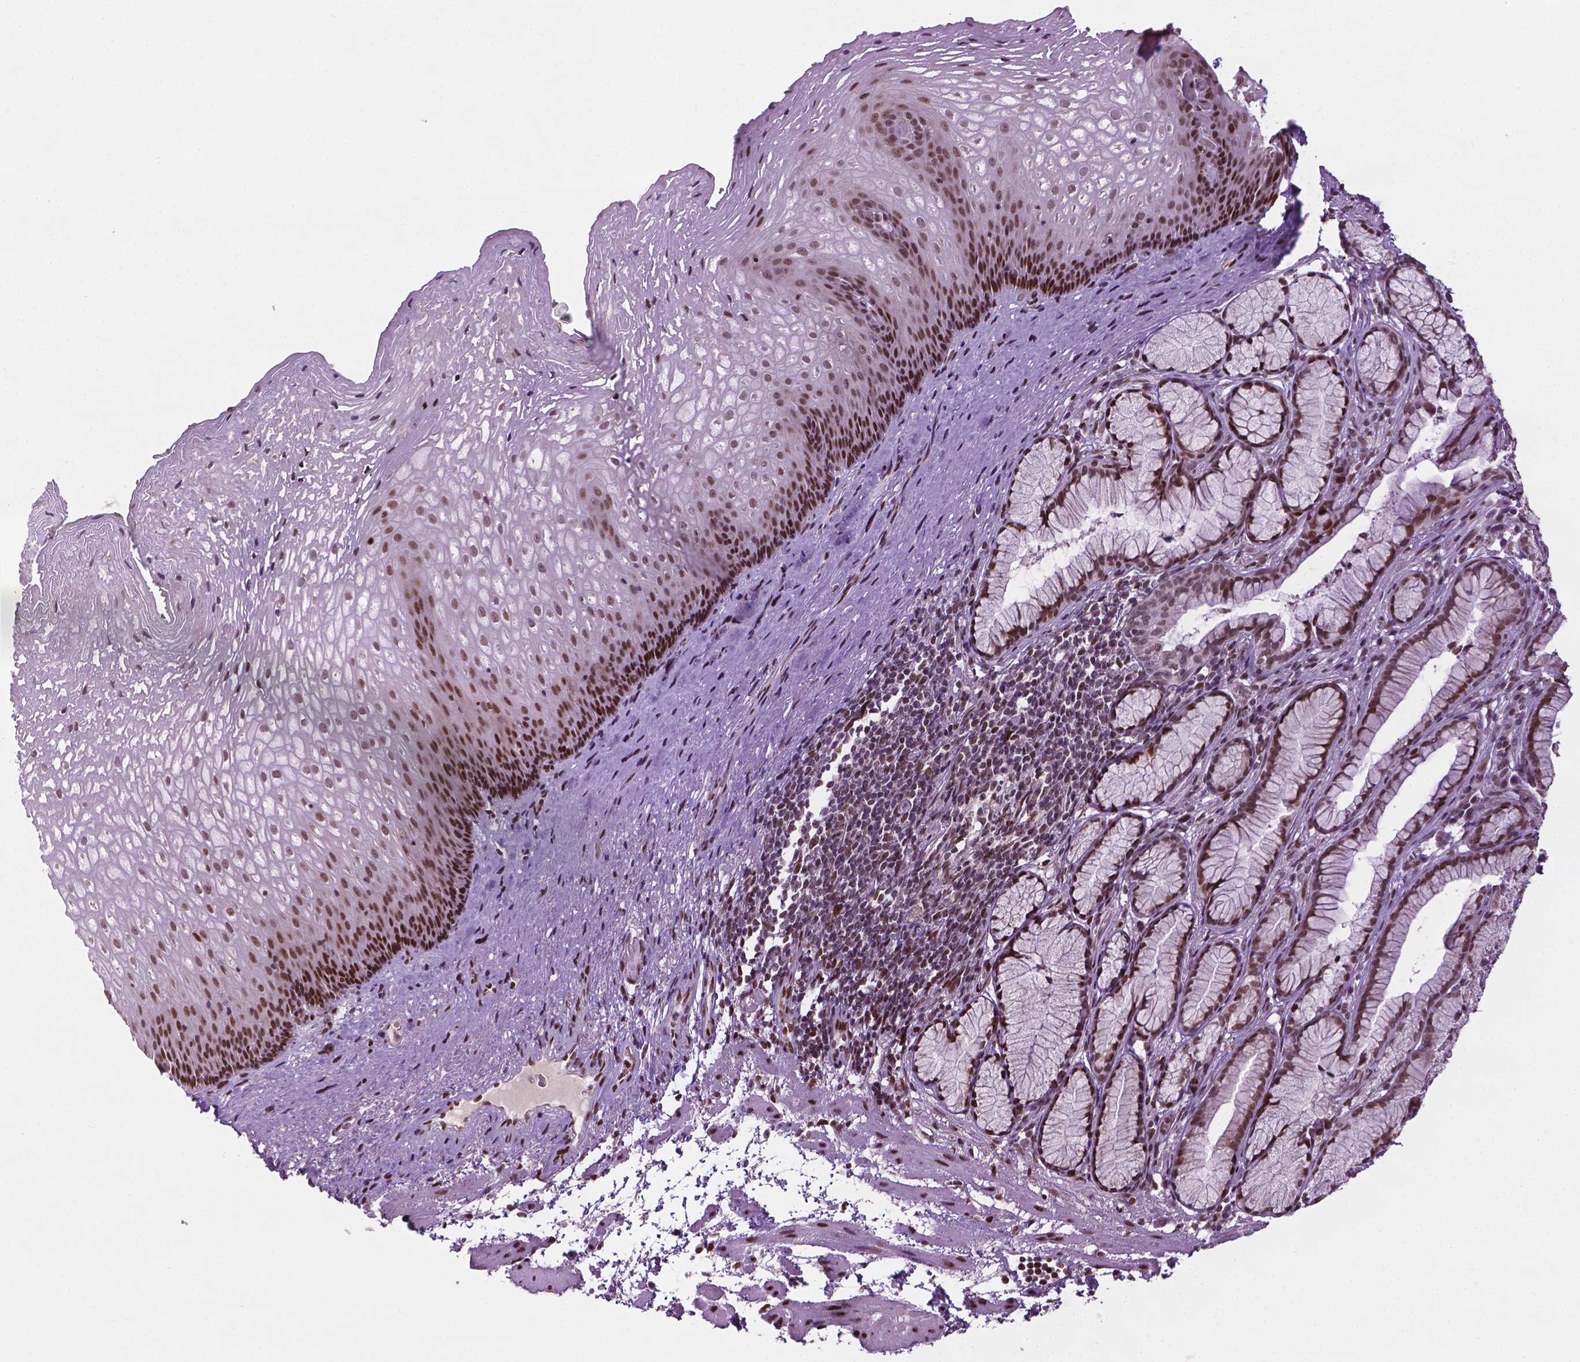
{"staining": {"intensity": "moderate", "quantity": ">75%", "location": "nuclear"}, "tissue": "esophagus", "cell_type": "Squamous epithelial cells", "image_type": "normal", "snomed": [{"axis": "morphology", "description": "Normal tissue, NOS"}, {"axis": "topography", "description": "Esophagus"}], "caption": "IHC (DAB) staining of benign human esophagus exhibits moderate nuclear protein positivity in approximately >75% of squamous epithelial cells.", "gene": "ZNF41", "patient": {"sex": "male", "age": 76}}